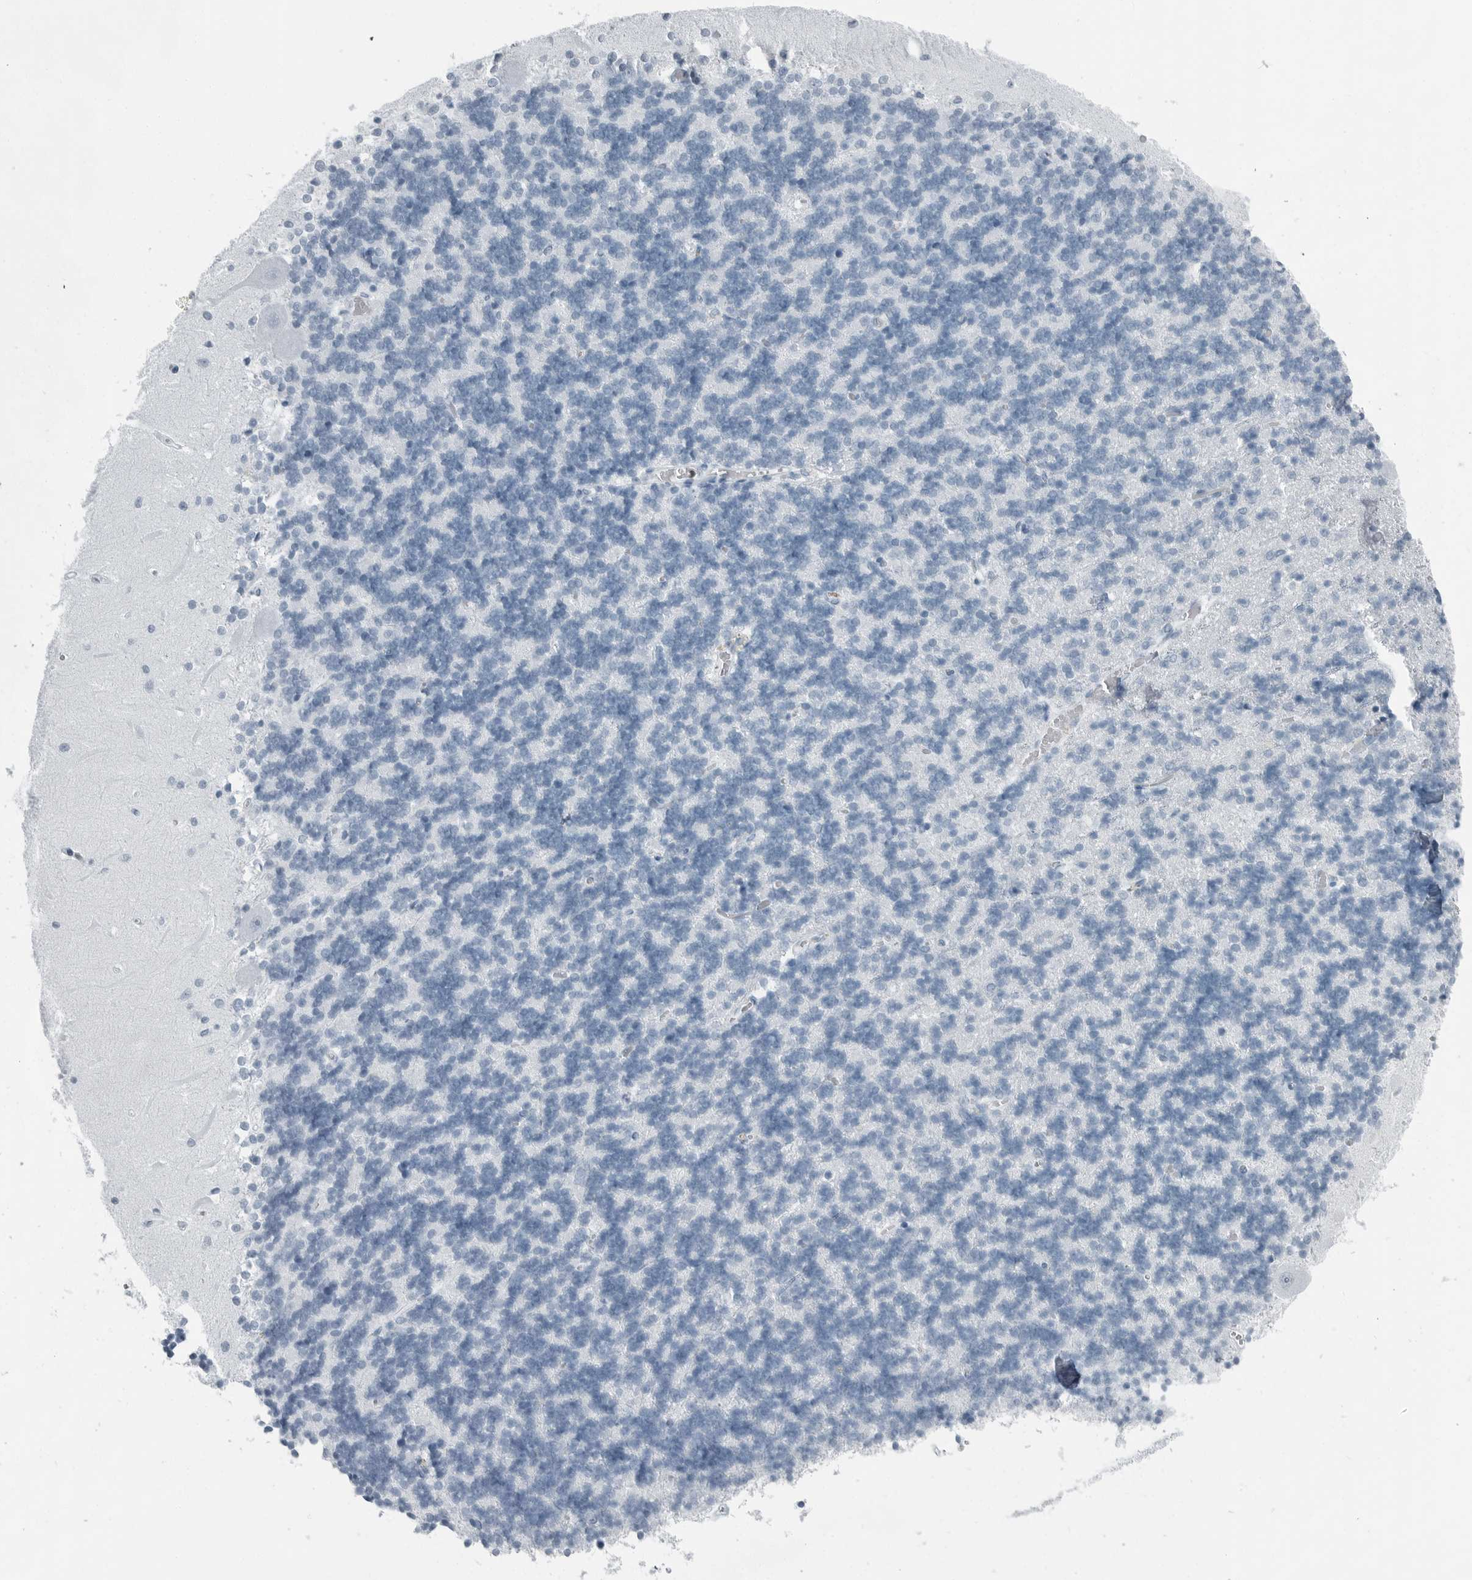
{"staining": {"intensity": "negative", "quantity": "none", "location": "none"}, "tissue": "cerebellum", "cell_type": "Cells in granular layer", "image_type": "normal", "snomed": [{"axis": "morphology", "description": "Normal tissue, NOS"}, {"axis": "topography", "description": "Cerebellum"}], "caption": "This photomicrograph is of normal cerebellum stained with immunohistochemistry (IHC) to label a protein in brown with the nuclei are counter-stained blue. There is no expression in cells in granular layer.", "gene": "FABP6", "patient": {"sex": "male", "age": 37}}